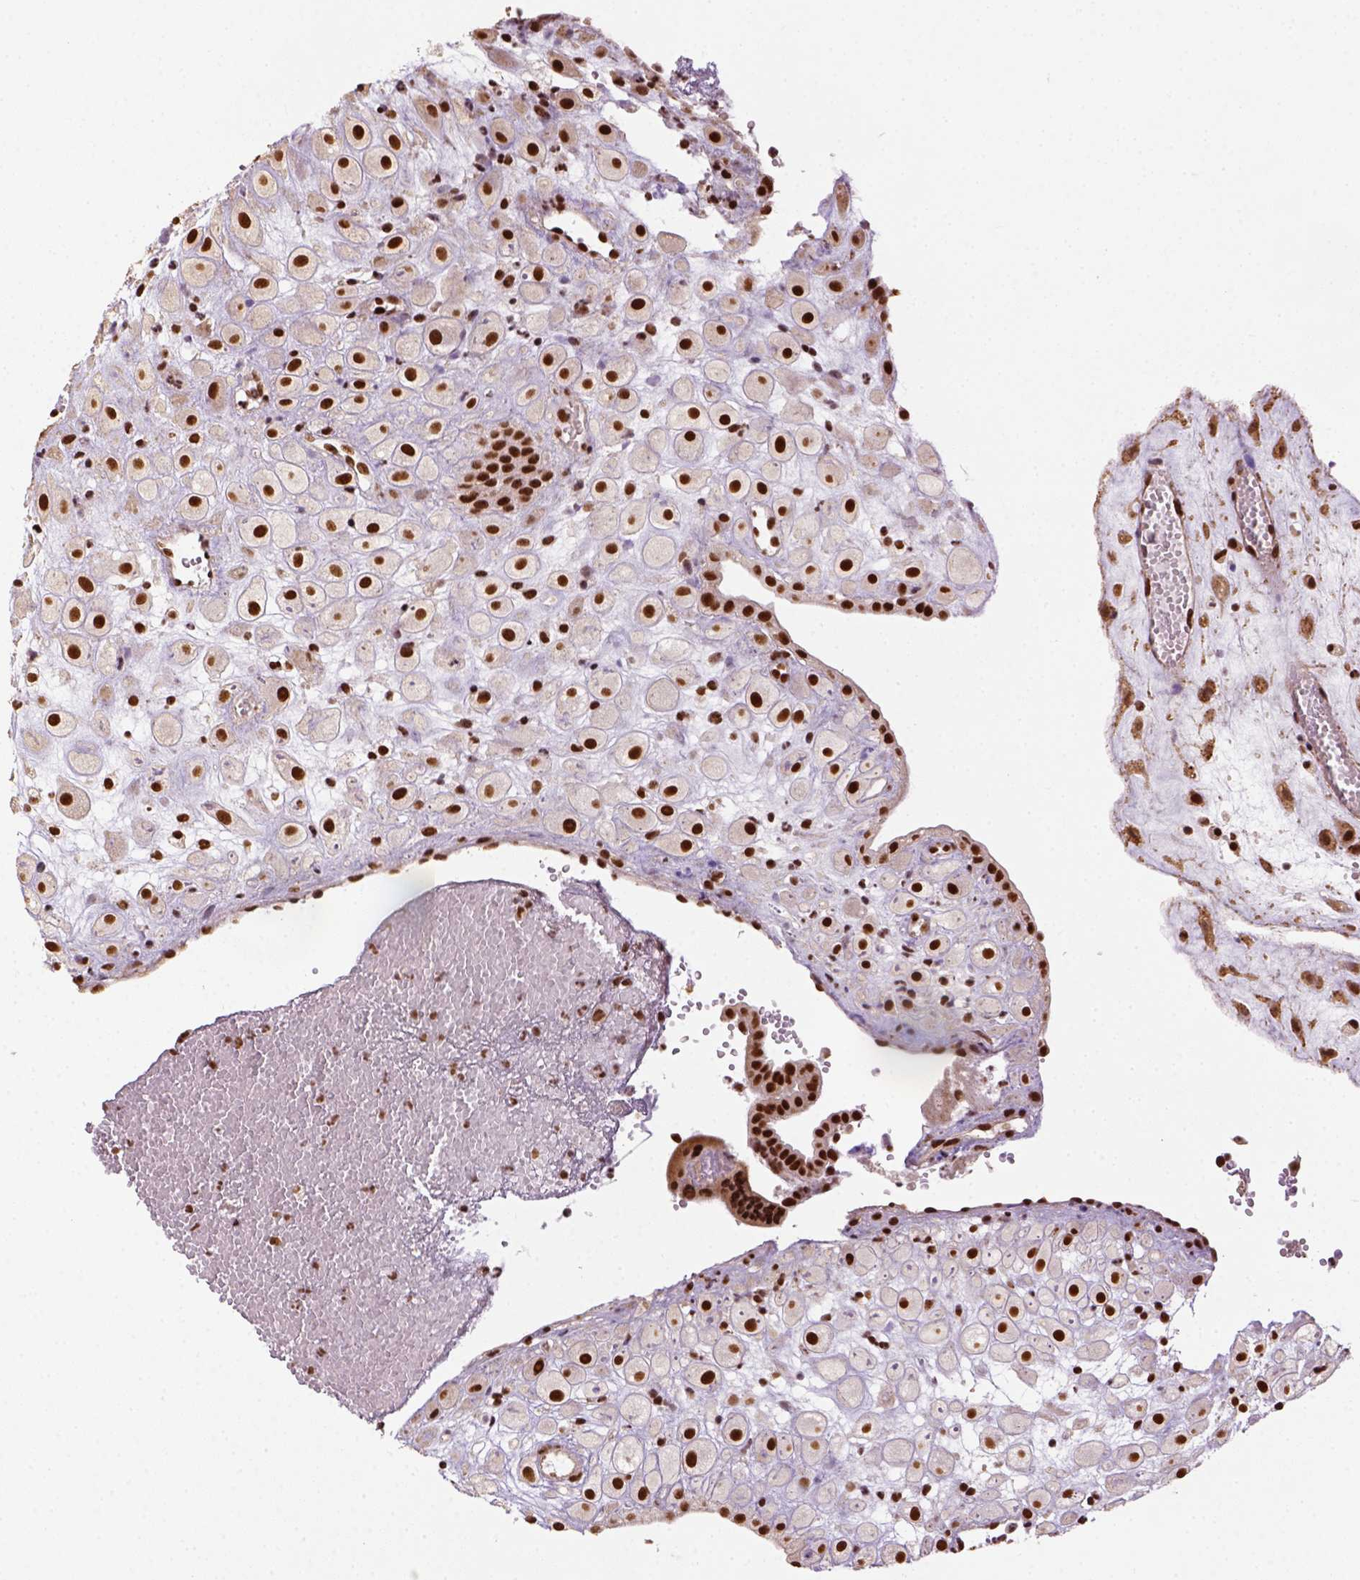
{"staining": {"intensity": "strong", "quantity": ">75%", "location": "nuclear"}, "tissue": "placenta", "cell_type": "Decidual cells", "image_type": "normal", "snomed": [{"axis": "morphology", "description": "Normal tissue, NOS"}, {"axis": "topography", "description": "Placenta"}], "caption": "Strong nuclear staining for a protein is identified in approximately >75% of decidual cells of benign placenta using IHC.", "gene": "CCAR1", "patient": {"sex": "female", "age": 24}}